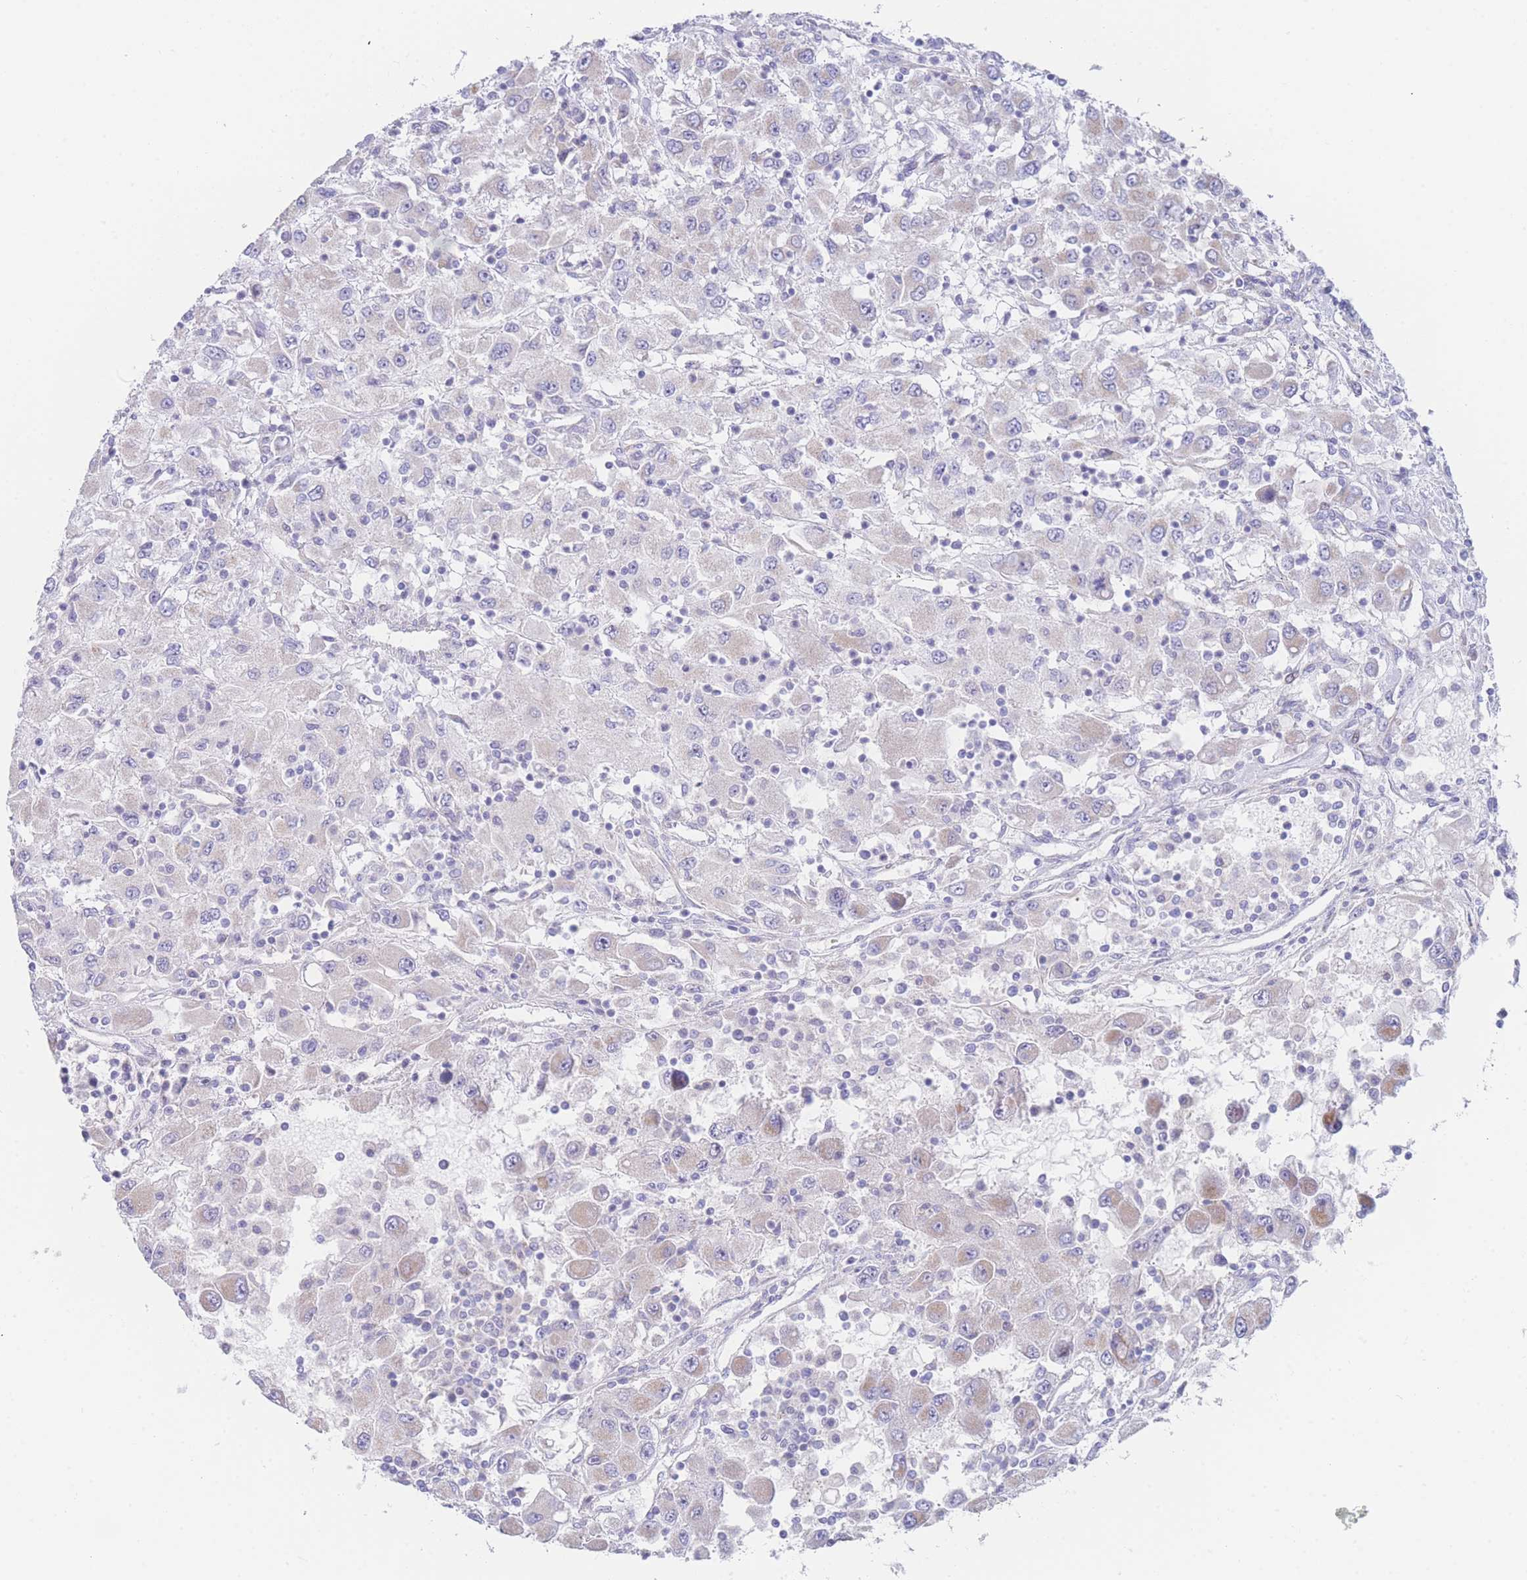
{"staining": {"intensity": "weak", "quantity": "<25%", "location": "cytoplasmic/membranous"}, "tissue": "renal cancer", "cell_type": "Tumor cells", "image_type": "cancer", "snomed": [{"axis": "morphology", "description": "Adenocarcinoma, NOS"}, {"axis": "topography", "description": "Kidney"}], "caption": "Protein analysis of adenocarcinoma (renal) displays no significant expression in tumor cells.", "gene": "GPAM", "patient": {"sex": "female", "age": 67}}